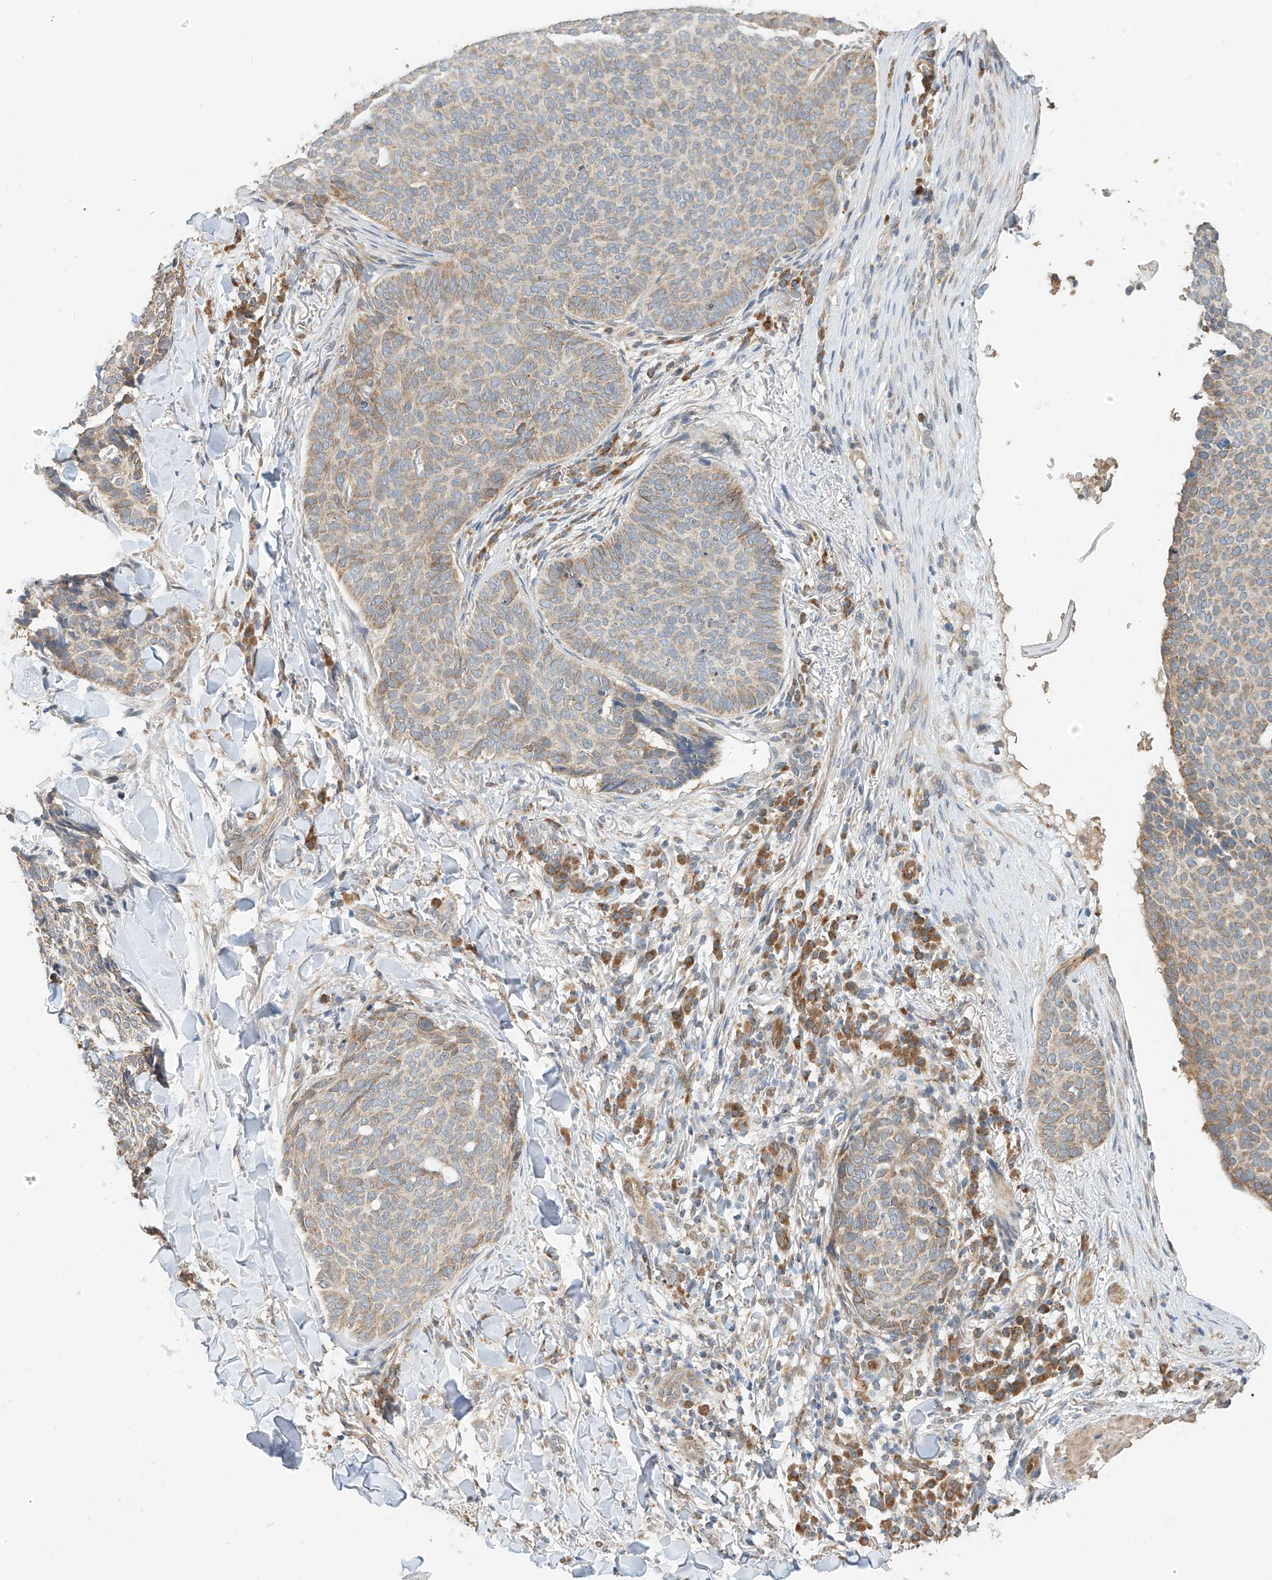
{"staining": {"intensity": "moderate", "quantity": "<25%", "location": "cytoplasmic/membranous"}, "tissue": "skin cancer", "cell_type": "Tumor cells", "image_type": "cancer", "snomed": [{"axis": "morphology", "description": "Normal tissue, NOS"}, {"axis": "morphology", "description": "Basal cell carcinoma"}, {"axis": "topography", "description": "Skin"}], "caption": "This histopathology image shows immunohistochemistry staining of skin cancer (basal cell carcinoma), with low moderate cytoplasmic/membranous positivity in about <25% of tumor cells.", "gene": "PPA2", "patient": {"sex": "male", "age": 50}}